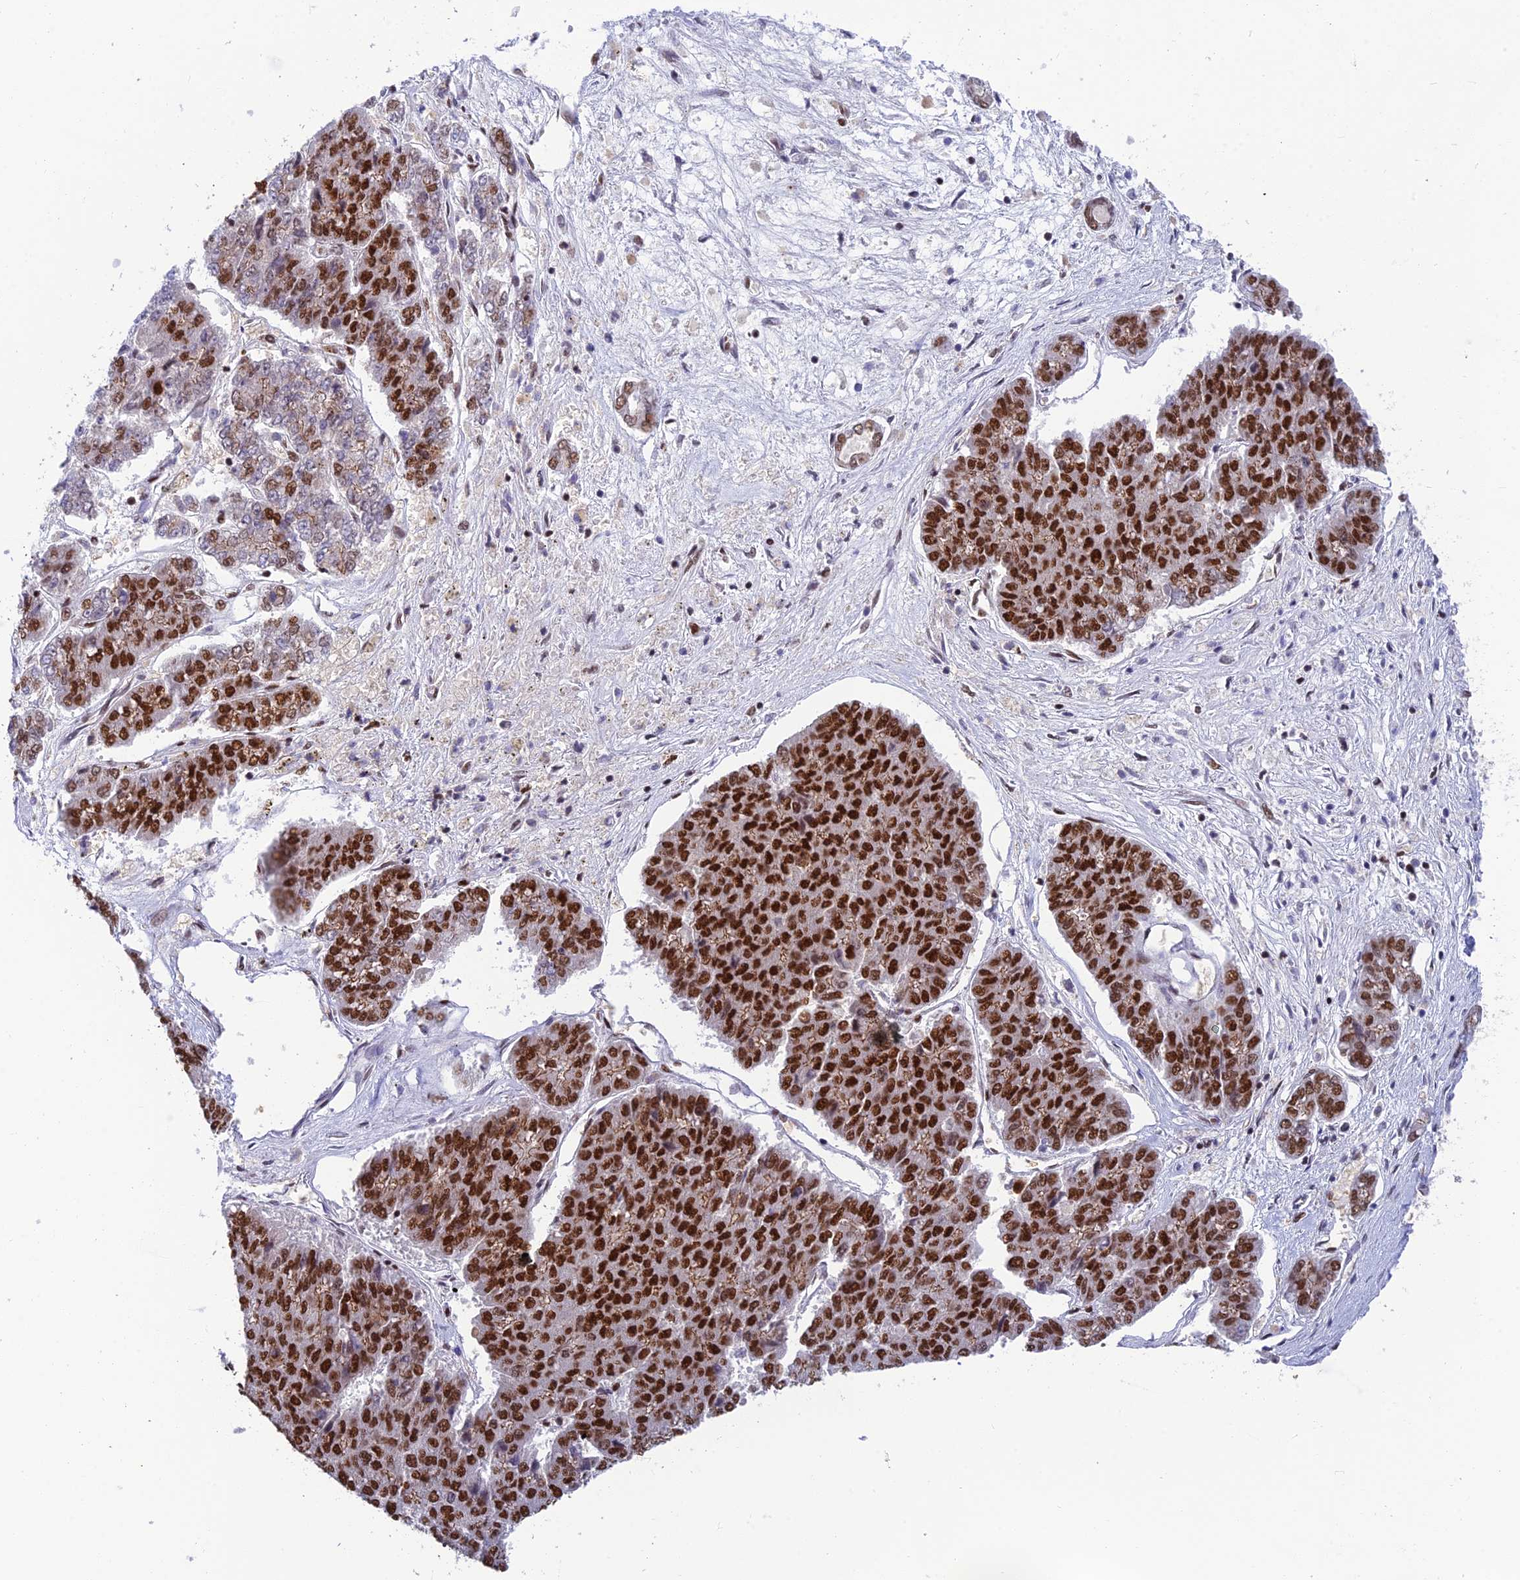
{"staining": {"intensity": "strong", "quantity": "25%-75%", "location": "nuclear"}, "tissue": "pancreatic cancer", "cell_type": "Tumor cells", "image_type": "cancer", "snomed": [{"axis": "morphology", "description": "Adenocarcinoma, NOS"}, {"axis": "topography", "description": "Pancreas"}], "caption": "Strong nuclear protein positivity is identified in about 25%-75% of tumor cells in adenocarcinoma (pancreatic).", "gene": "EEF1AKMT3", "patient": {"sex": "male", "age": 50}}